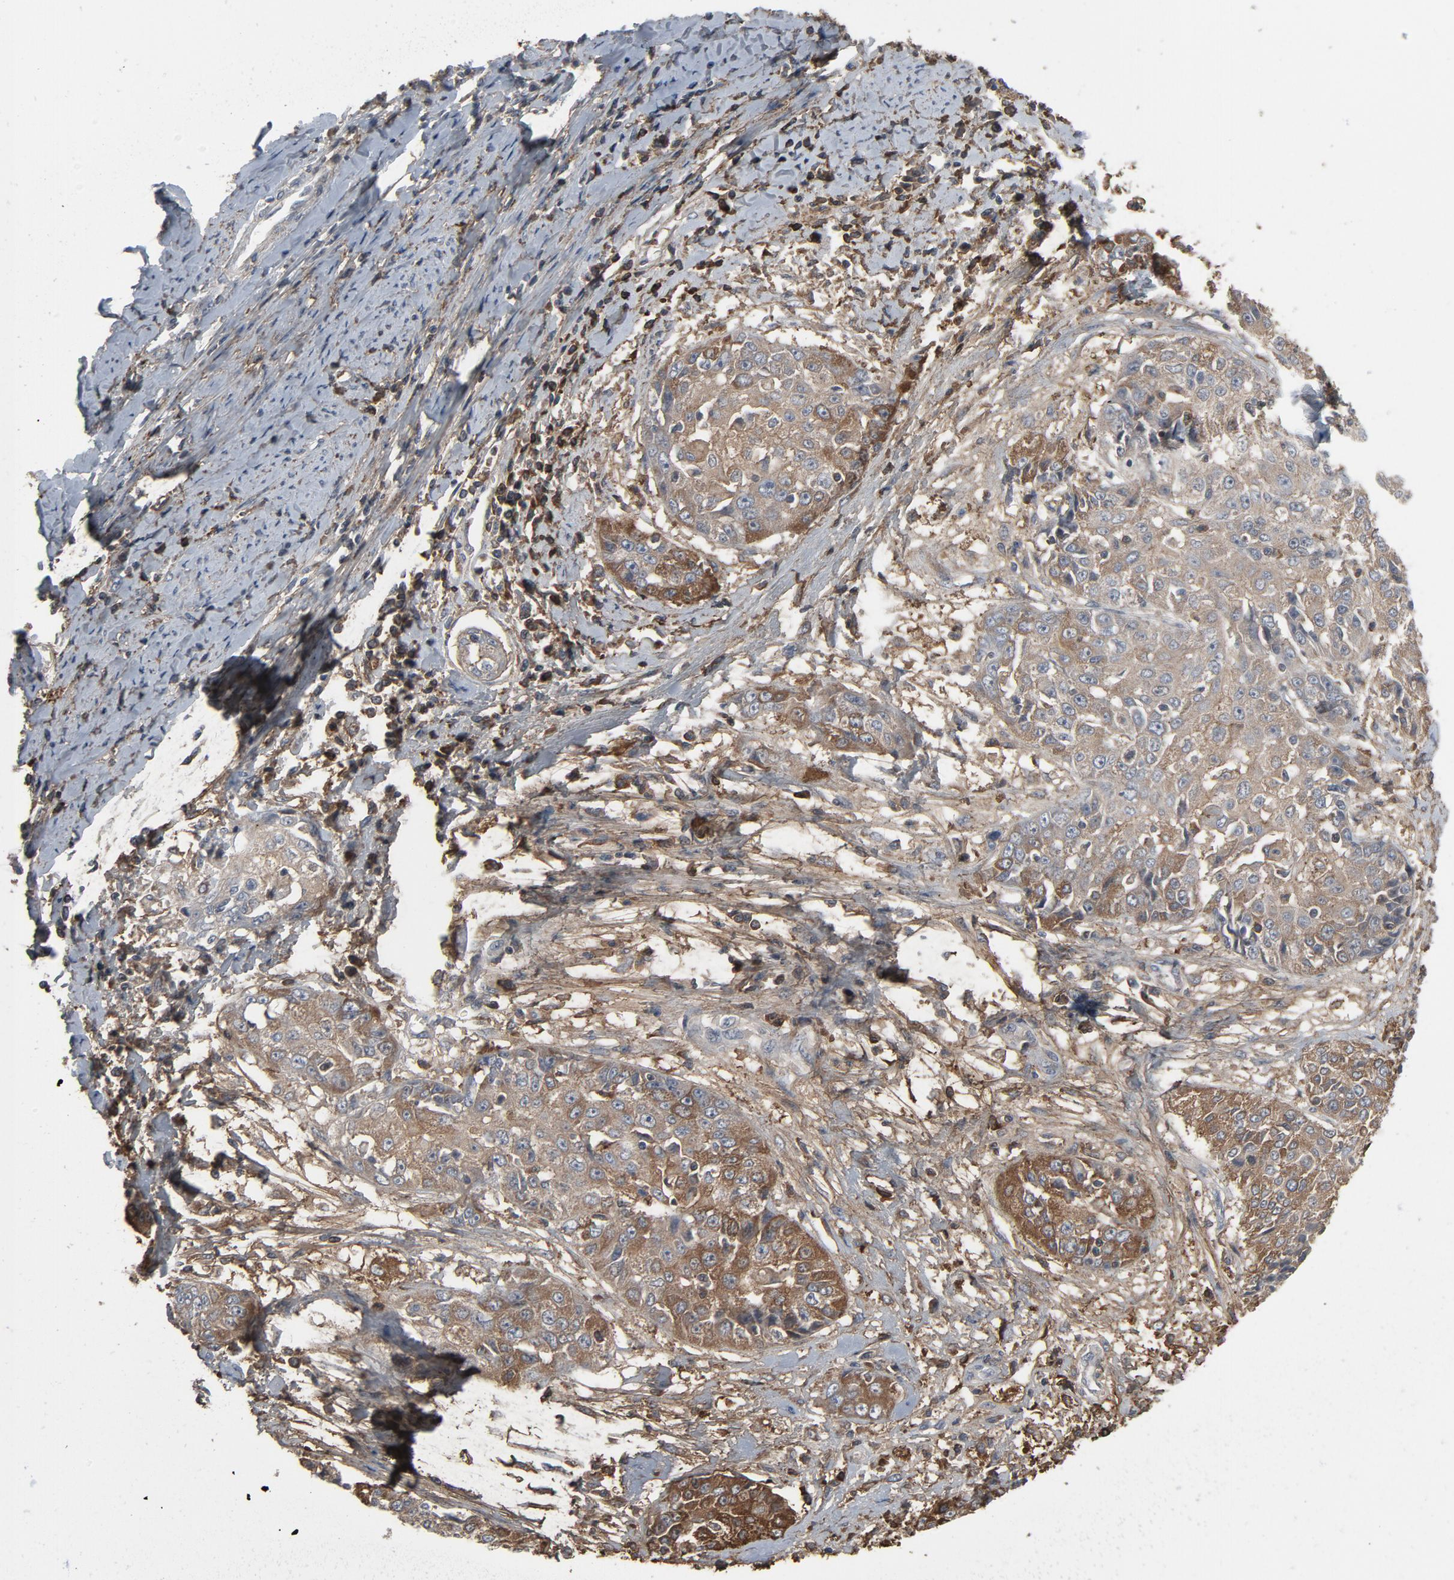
{"staining": {"intensity": "moderate", "quantity": ">75%", "location": "cytoplasmic/membranous"}, "tissue": "cervical cancer", "cell_type": "Tumor cells", "image_type": "cancer", "snomed": [{"axis": "morphology", "description": "Squamous cell carcinoma, NOS"}, {"axis": "topography", "description": "Cervix"}], "caption": "Brown immunohistochemical staining in squamous cell carcinoma (cervical) demonstrates moderate cytoplasmic/membranous positivity in approximately >75% of tumor cells.", "gene": "PDZD4", "patient": {"sex": "female", "age": 64}}